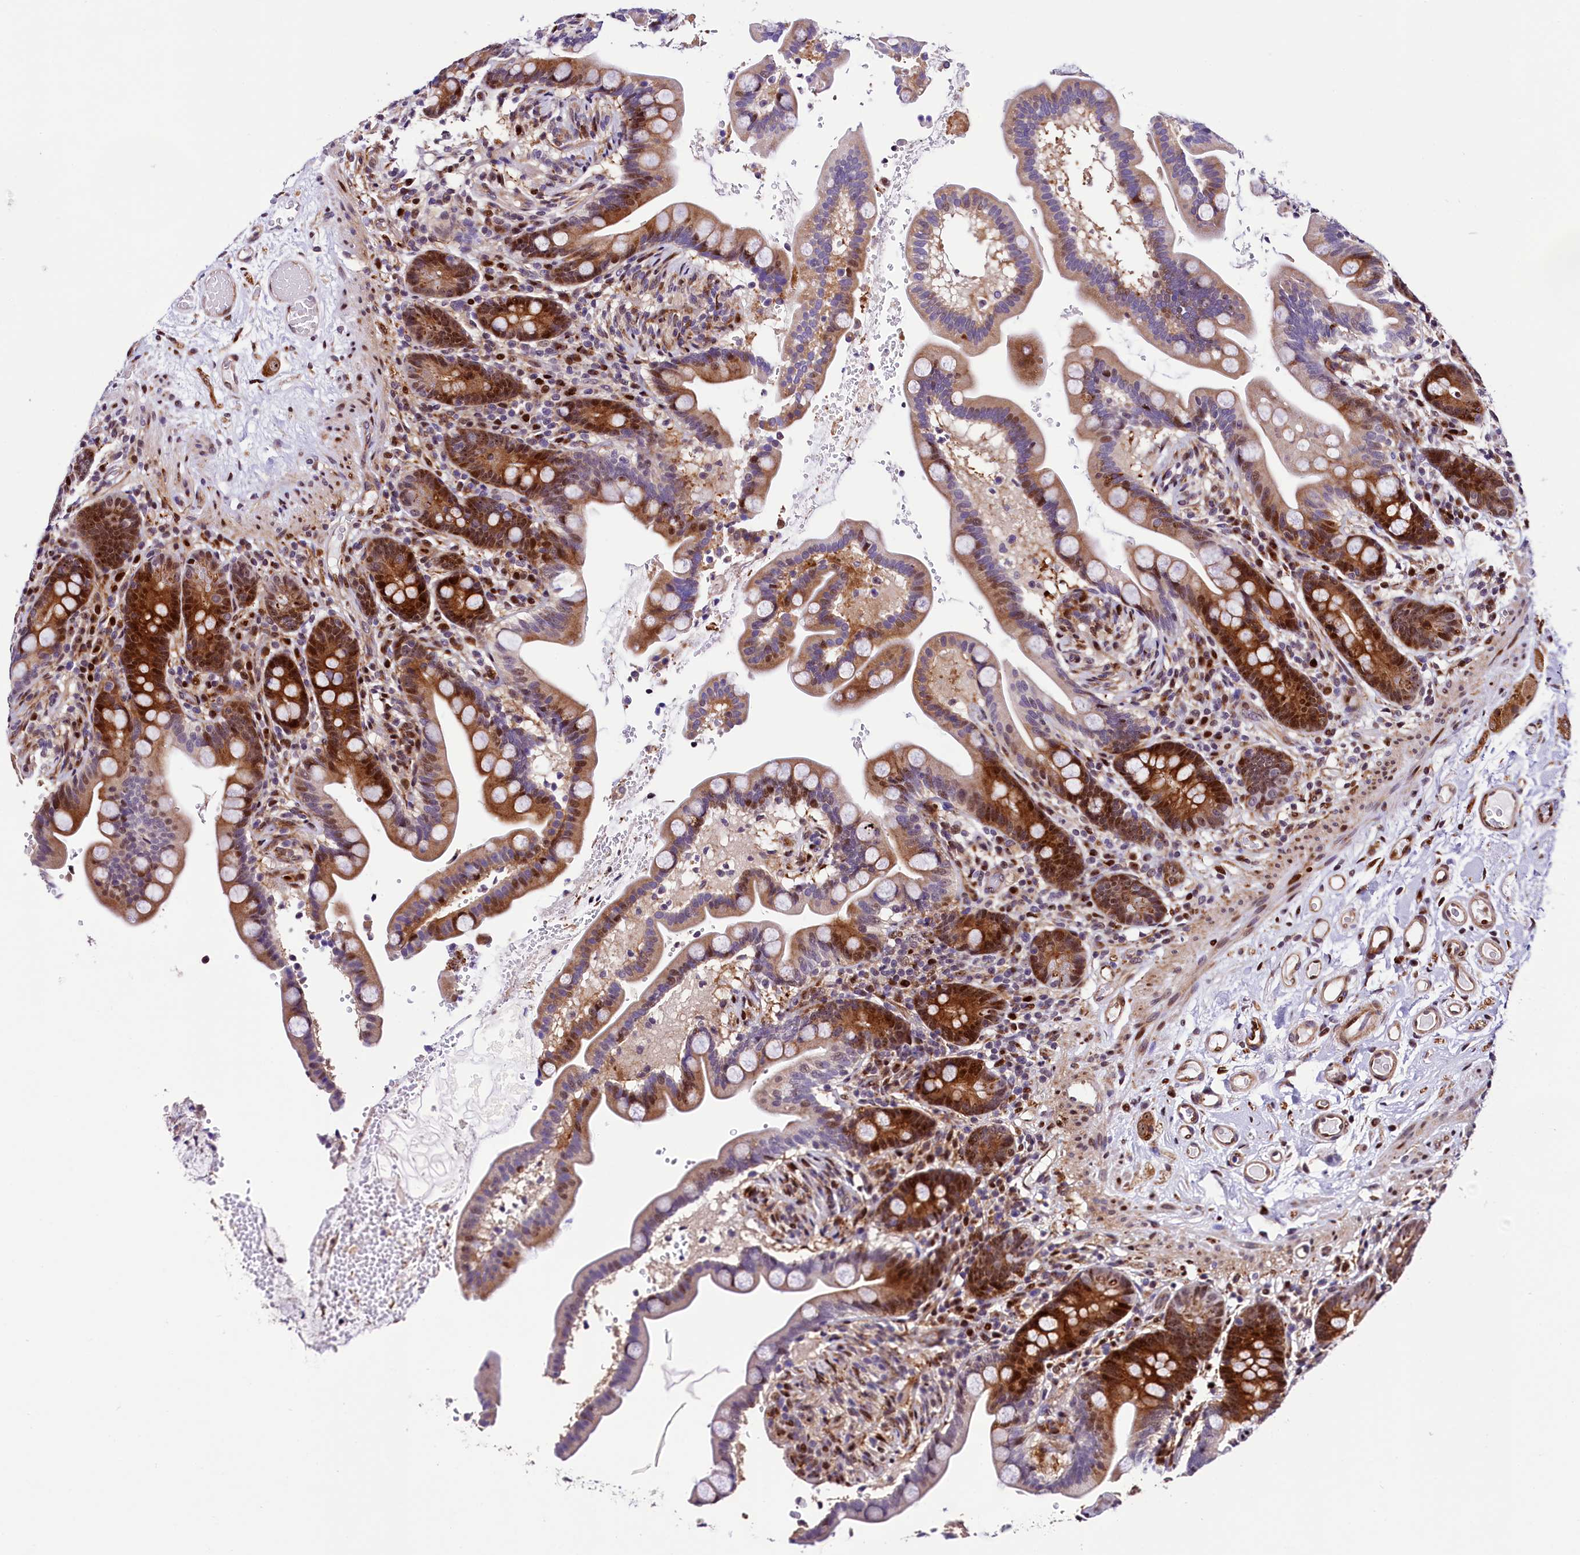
{"staining": {"intensity": "strong", "quantity": ">75%", "location": "cytoplasmic/membranous"}, "tissue": "colon", "cell_type": "Endothelial cells", "image_type": "normal", "snomed": [{"axis": "morphology", "description": "Normal tissue, NOS"}, {"axis": "topography", "description": "Smooth muscle"}, {"axis": "topography", "description": "Colon"}], "caption": "Protein staining of unremarkable colon exhibits strong cytoplasmic/membranous staining in about >75% of endothelial cells. (DAB (3,3'-diaminobenzidine) IHC, brown staining for protein, blue staining for nuclei).", "gene": "TRMT112", "patient": {"sex": "male", "age": 73}}